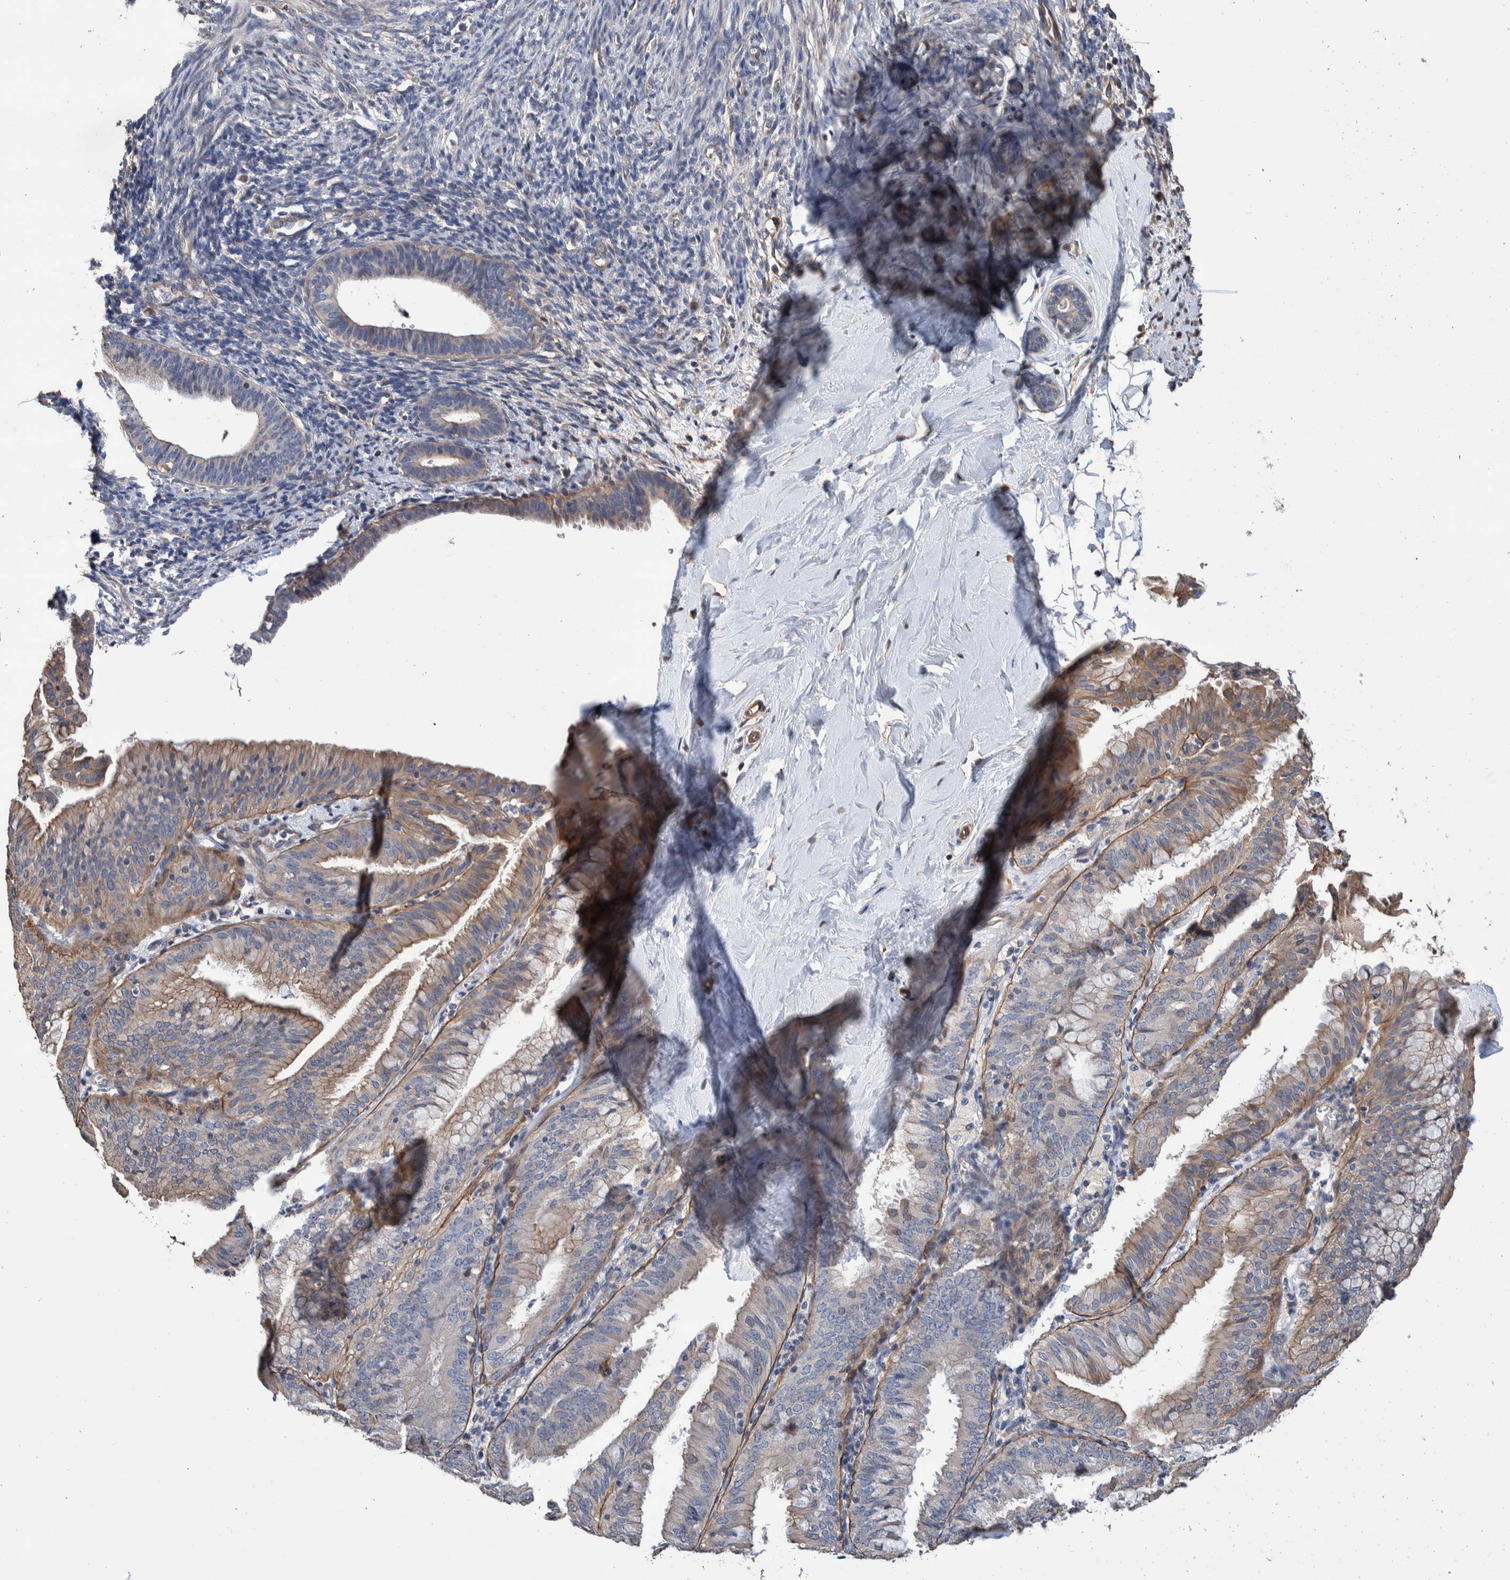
{"staining": {"intensity": "negative", "quantity": "none", "location": "none"}, "tissue": "endometrium", "cell_type": "Cells in endometrial stroma", "image_type": "normal", "snomed": [{"axis": "morphology", "description": "Normal tissue, NOS"}, {"axis": "morphology", "description": "Adenocarcinoma, NOS"}, {"axis": "topography", "description": "Endometrium"}], "caption": "DAB immunohistochemical staining of benign human endometrium reveals no significant expression in cells in endometrial stroma. (DAB (3,3'-diaminobenzidine) IHC with hematoxylin counter stain).", "gene": "SLC45A4", "patient": {"sex": "female", "age": 57}}